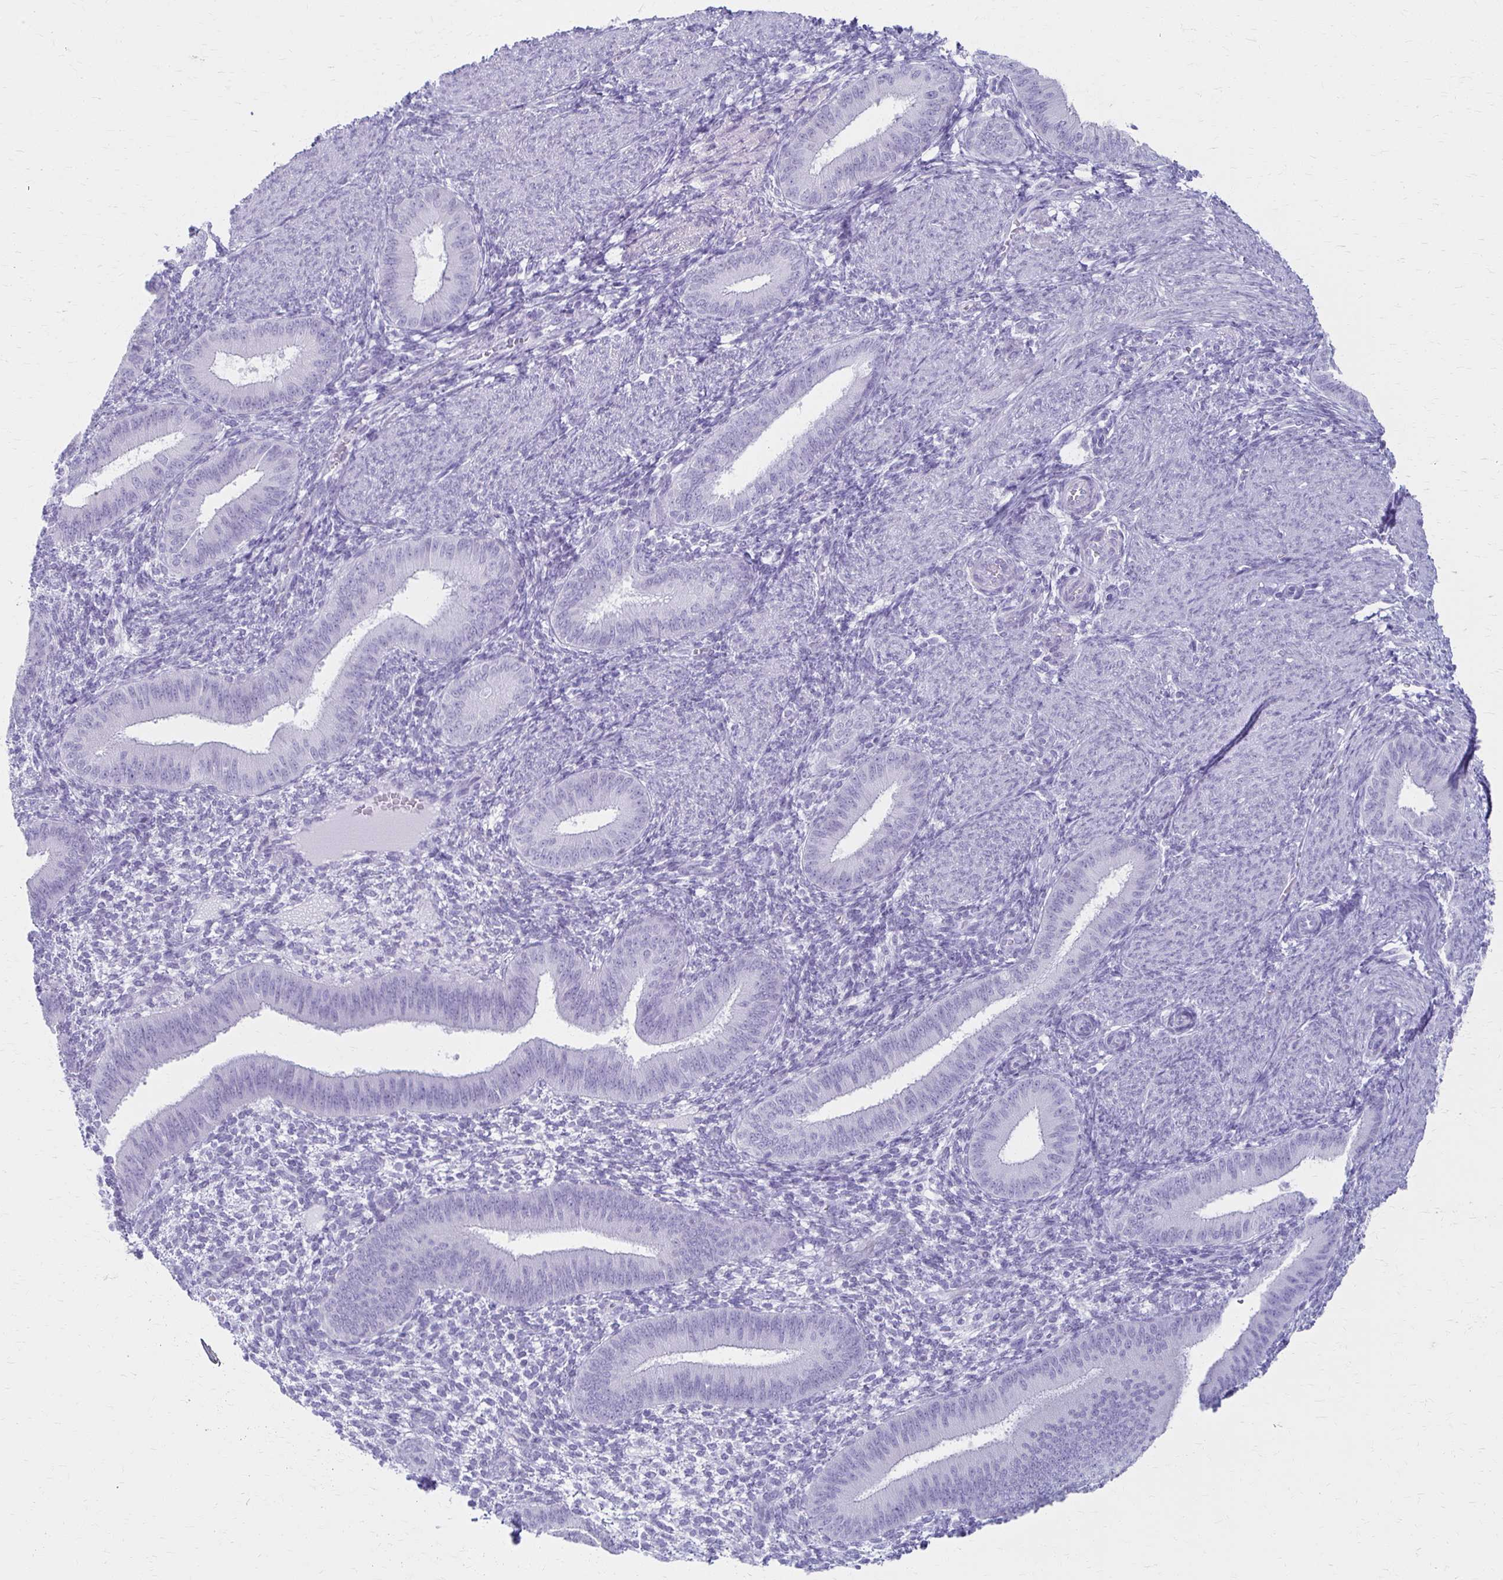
{"staining": {"intensity": "negative", "quantity": "none", "location": "none"}, "tissue": "endometrium", "cell_type": "Cells in endometrial stroma", "image_type": "normal", "snomed": [{"axis": "morphology", "description": "Normal tissue, NOS"}, {"axis": "topography", "description": "Endometrium"}], "caption": "Cells in endometrial stroma are negative for brown protein staining in benign endometrium. (Brightfield microscopy of DAB IHC at high magnification).", "gene": "IVL", "patient": {"sex": "female", "age": 39}}